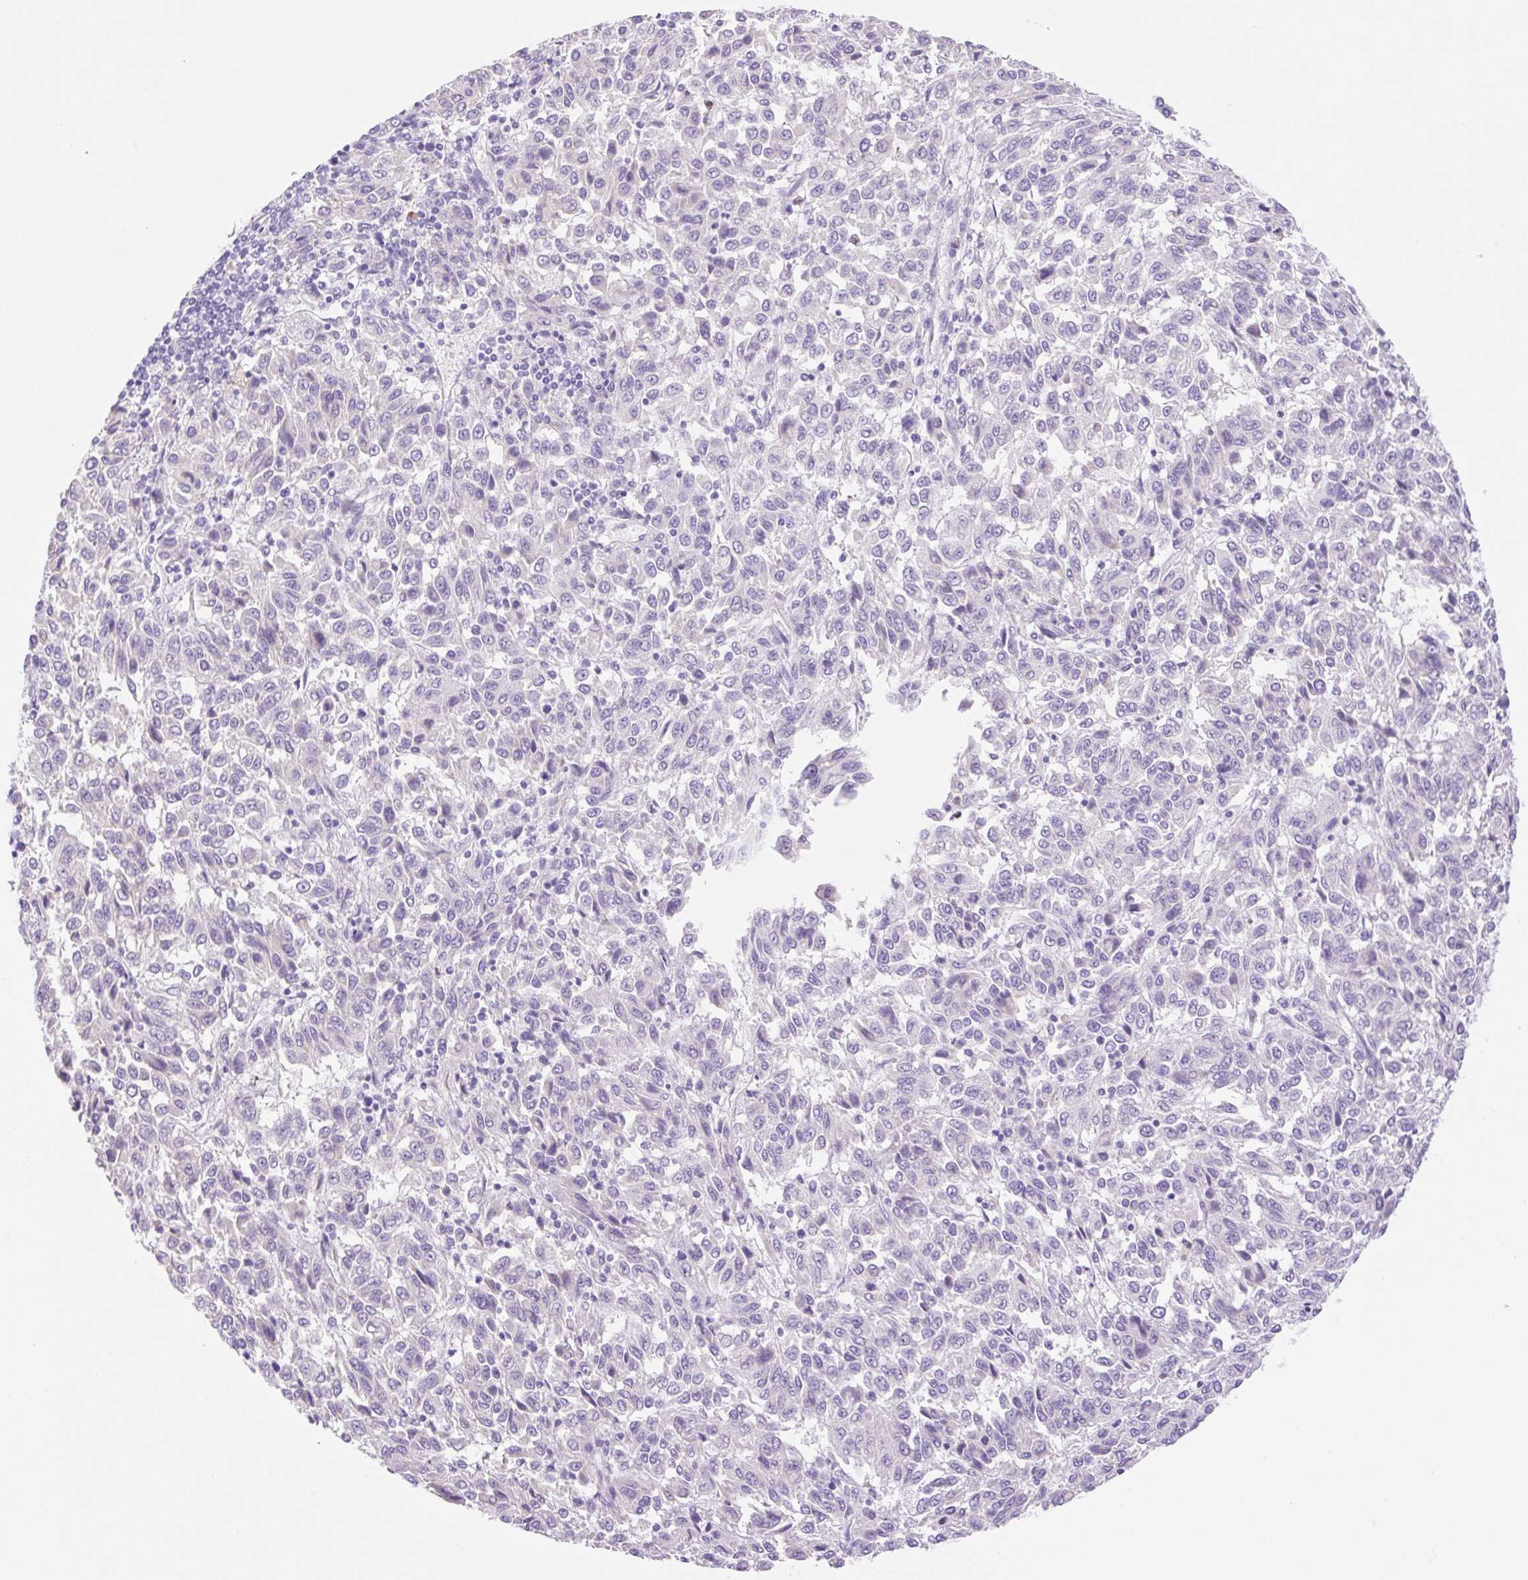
{"staining": {"intensity": "negative", "quantity": "none", "location": "none"}, "tissue": "melanoma", "cell_type": "Tumor cells", "image_type": "cancer", "snomed": [{"axis": "morphology", "description": "Malignant melanoma, Metastatic site"}, {"axis": "topography", "description": "Lung"}], "caption": "An immunohistochemistry photomicrograph of malignant melanoma (metastatic site) is shown. There is no staining in tumor cells of malignant melanoma (metastatic site). (IHC, brightfield microscopy, high magnification).", "gene": "SLC25A40", "patient": {"sex": "male", "age": 64}}